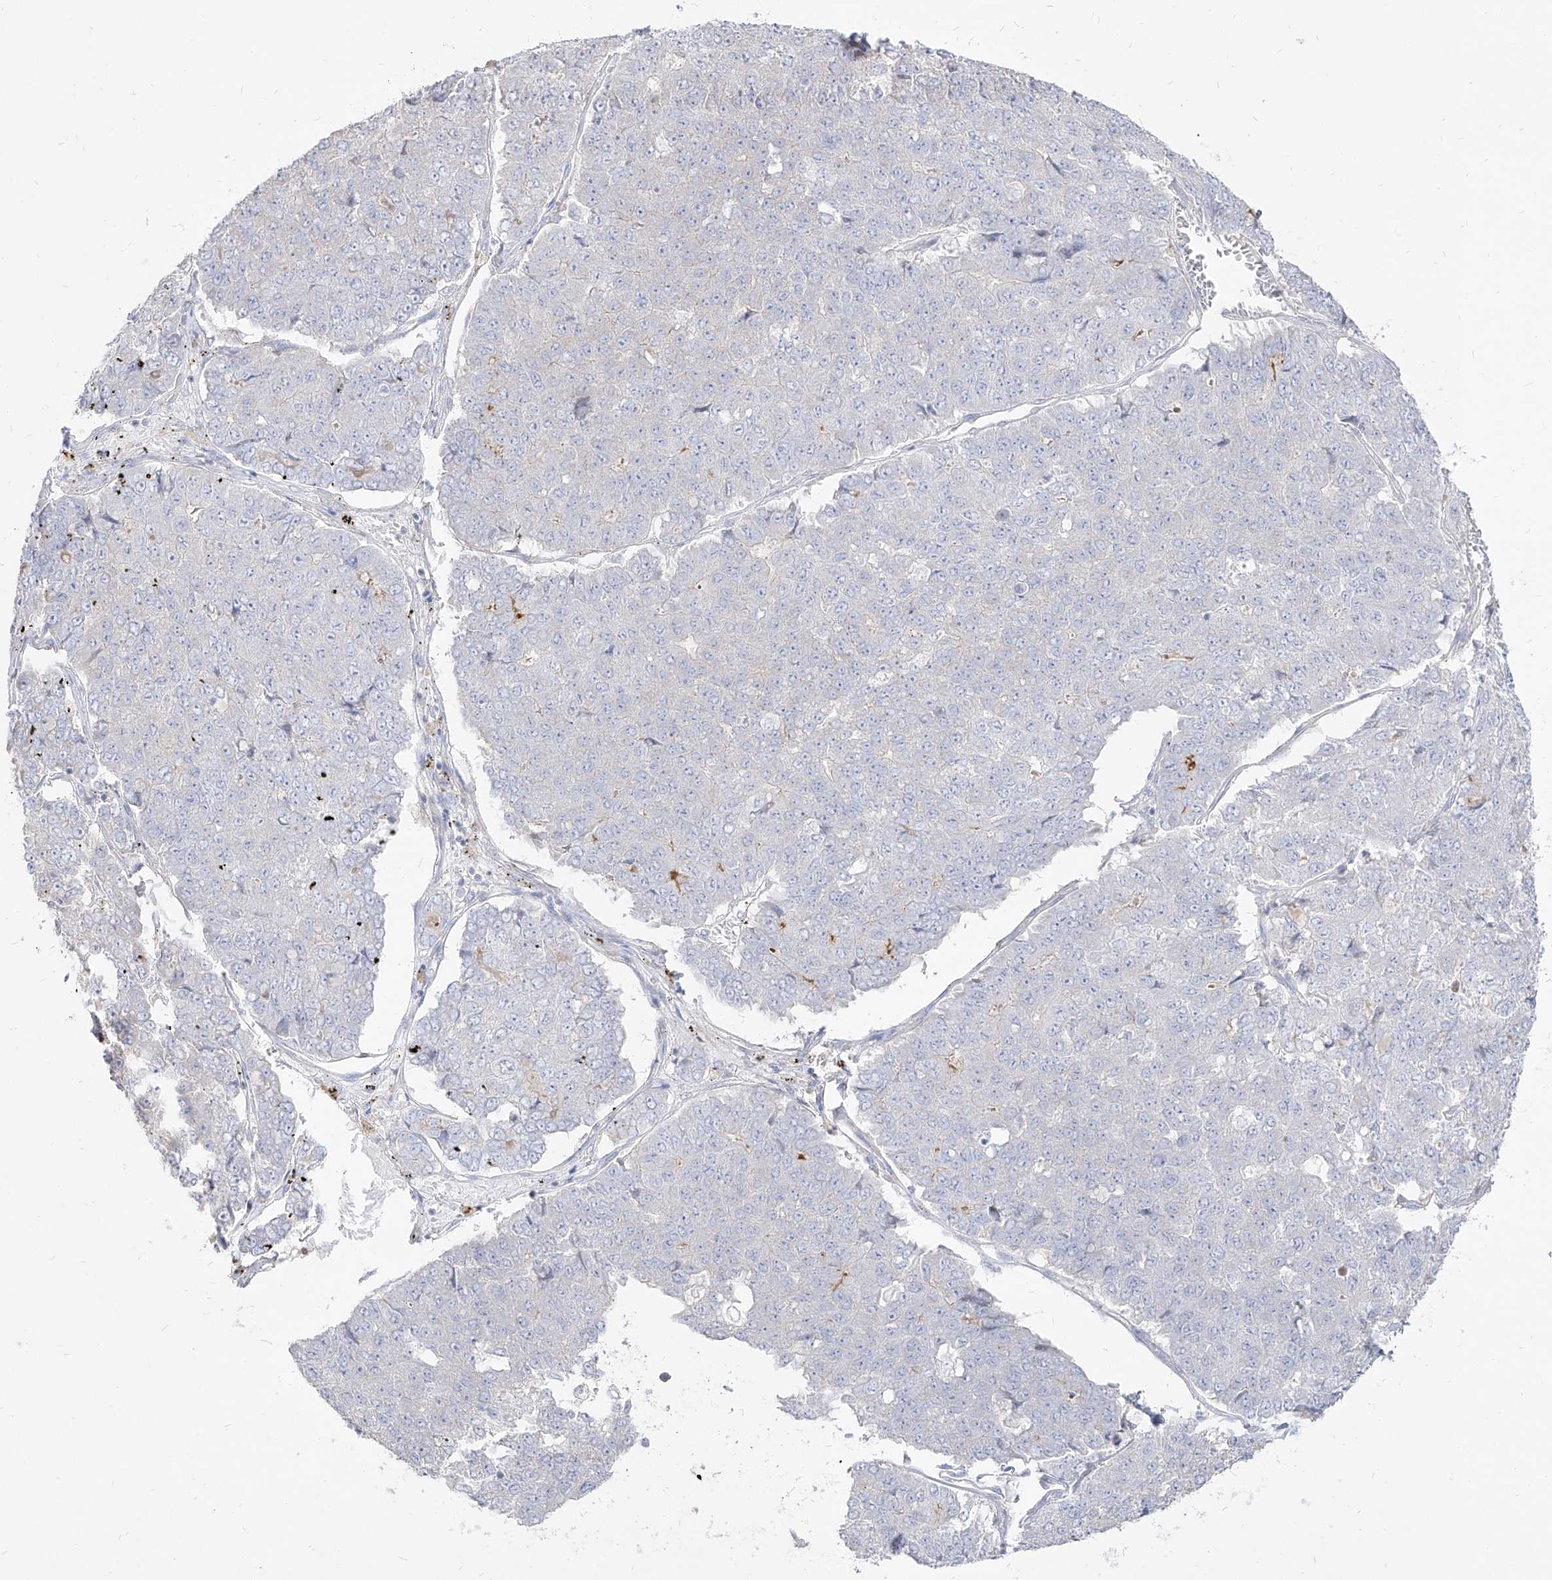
{"staining": {"intensity": "negative", "quantity": "none", "location": "none"}, "tissue": "pancreatic cancer", "cell_type": "Tumor cells", "image_type": "cancer", "snomed": [{"axis": "morphology", "description": "Adenocarcinoma, NOS"}, {"axis": "topography", "description": "Pancreas"}], "caption": "This is a photomicrograph of IHC staining of adenocarcinoma (pancreatic), which shows no staining in tumor cells.", "gene": "RBFOX3", "patient": {"sex": "male", "age": 50}}